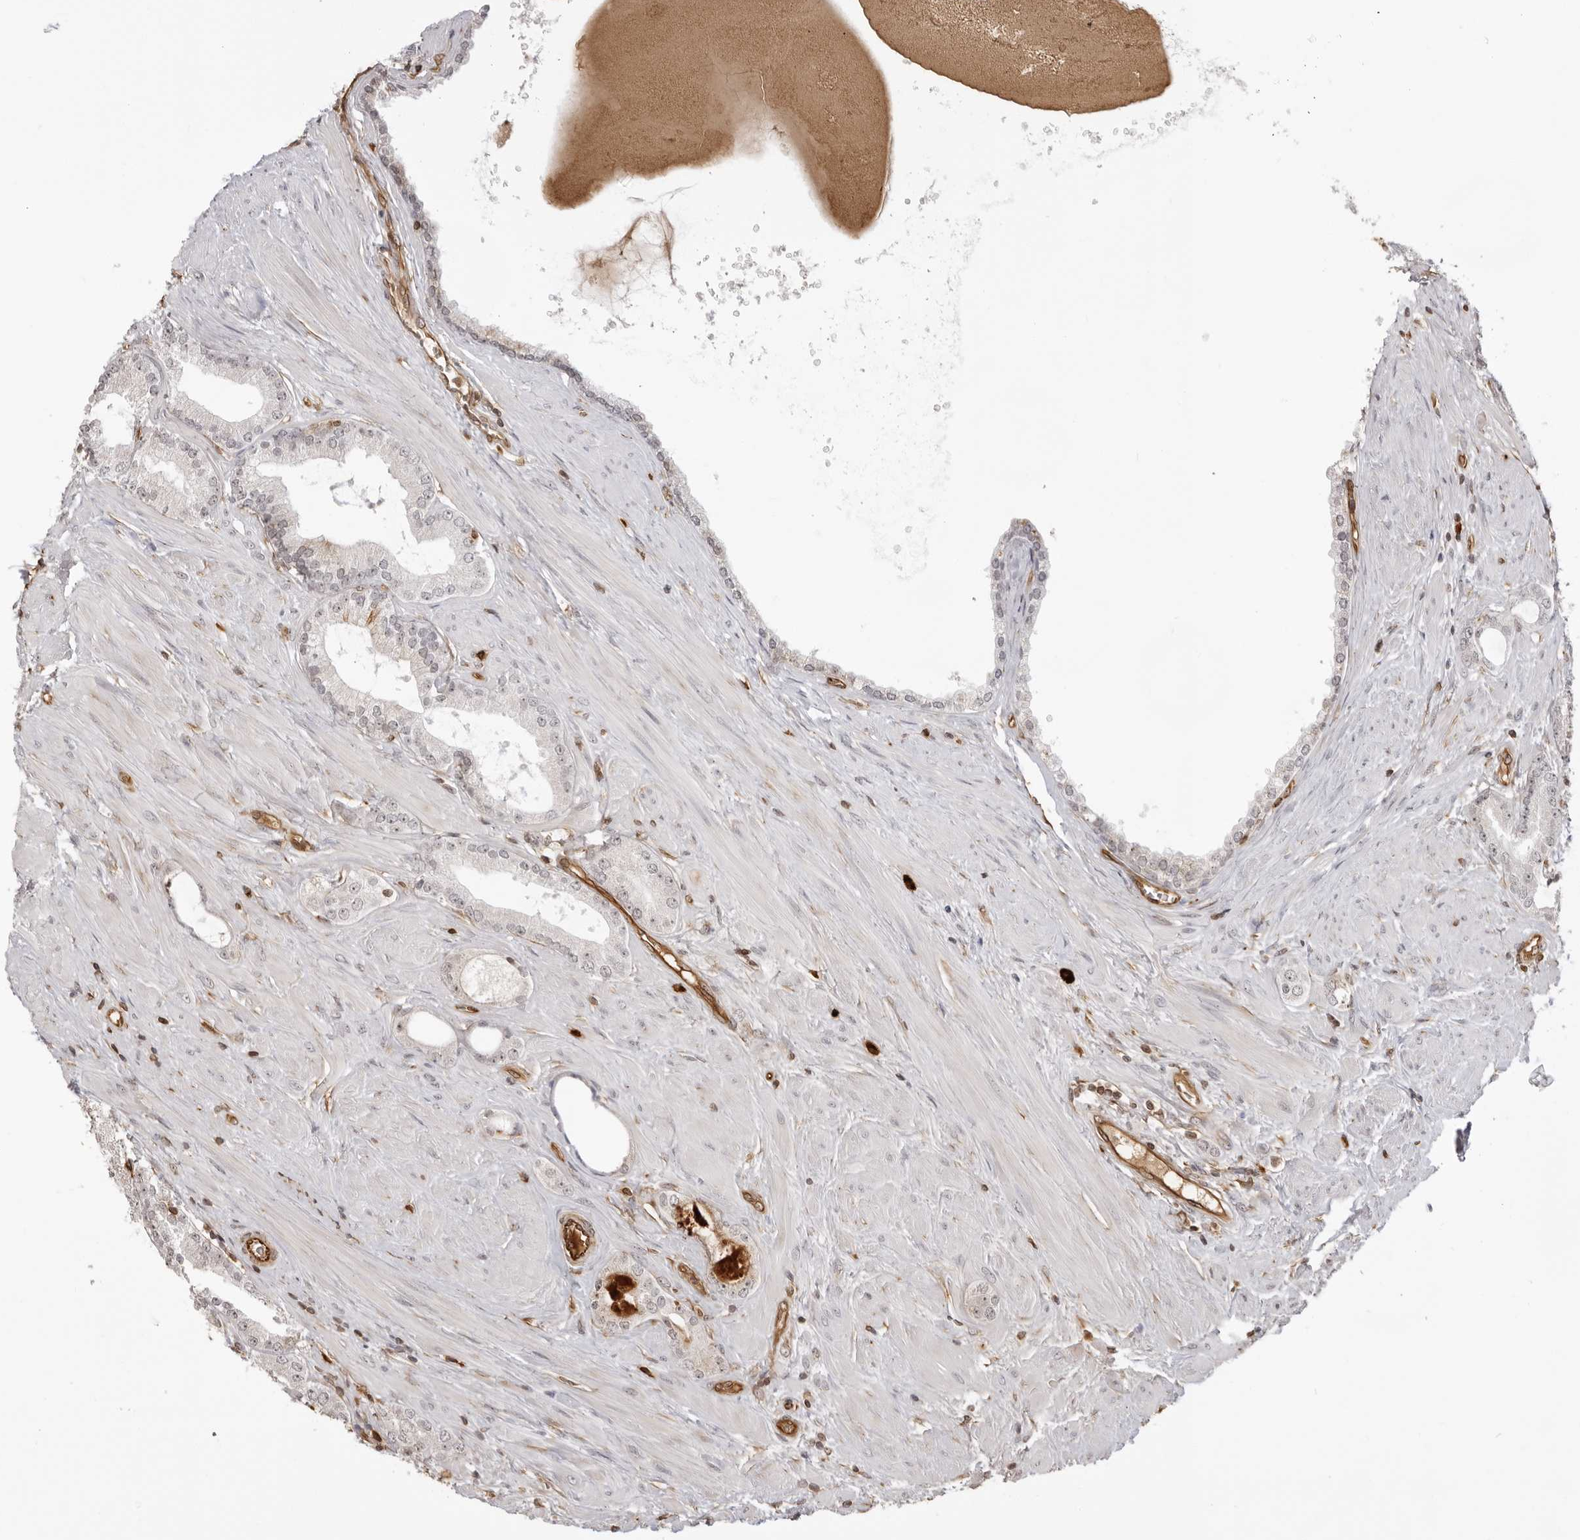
{"staining": {"intensity": "negative", "quantity": "none", "location": "none"}, "tissue": "prostate cancer", "cell_type": "Tumor cells", "image_type": "cancer", "snomed": [{"axis": "morphology", "description": "Adenocarcinoma, Low grade"}, {"axis": "topography", "description": "Prostate"}], "caption": "DAB immunohistochemical staining of human prostate cancer shows no significant staining in tumor cells. The staining was performed using DAB to visualize the protein expression in brown, while the nuclei were stained in blue with hematoxylin (Magnification: 20x).", "gene": "DYNLT5", "patient": {"sex": "male", "age": 62}}